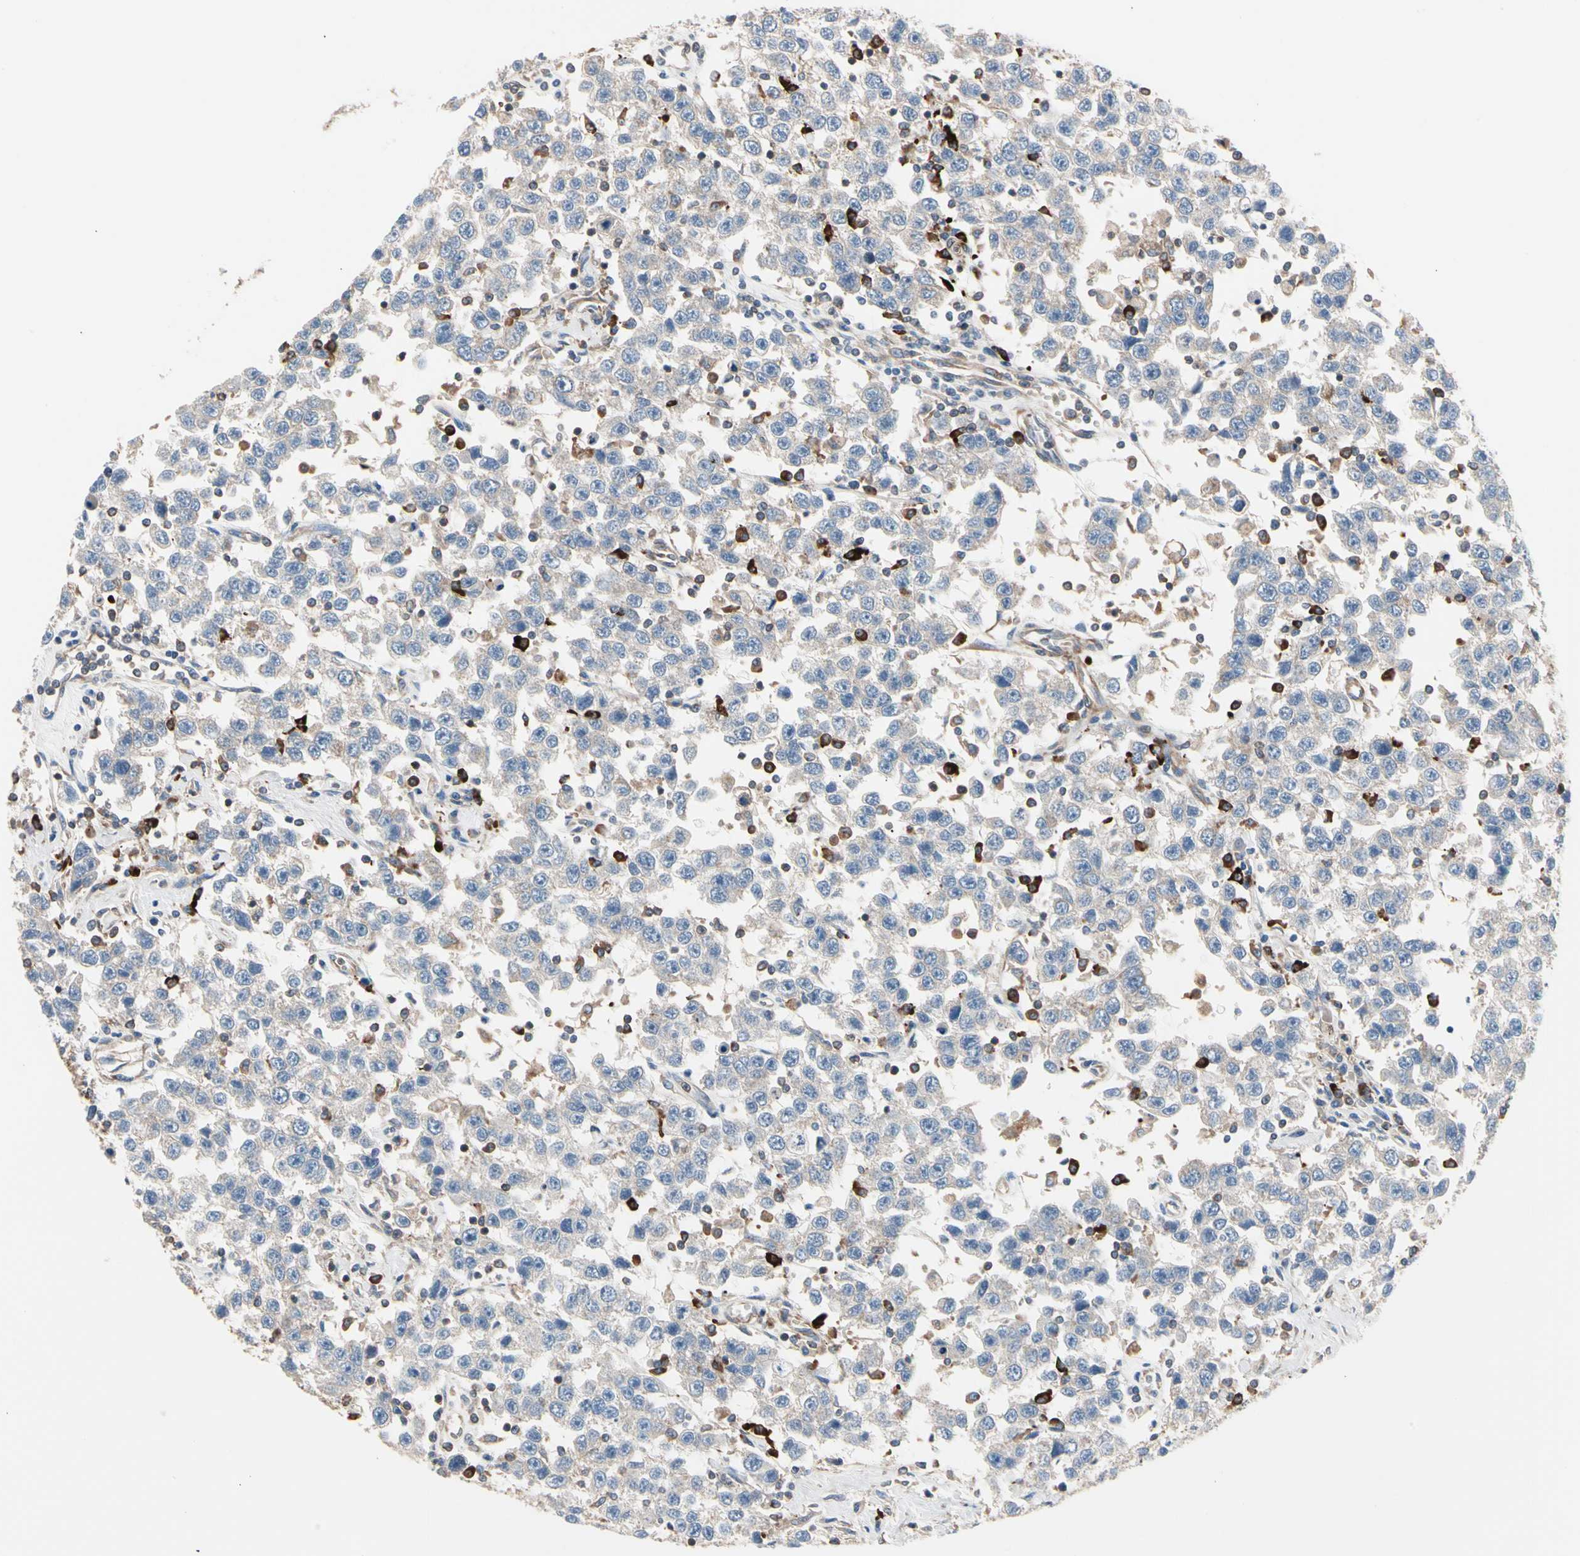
{"staining": {"intensity": "weak", "quantity": "25%-75%", "location": "cytoplasmic/membranous"}, "tissue": "testis cancer", "cell_type": "Tumor cells", "image_type": "cancer", "snomed": [{"axis": "morphology", "description": "Seminoma, NOS"}, {"axis": "topography", "description": "Testis"}], "caption": "Protein staining displays weak cytoplasmic/membranous expression in approximately 25%-75% of tumor cells in seminoma (testis).", "gene": "ROCK1", "patient": {"sex": "male", "age": 41}}